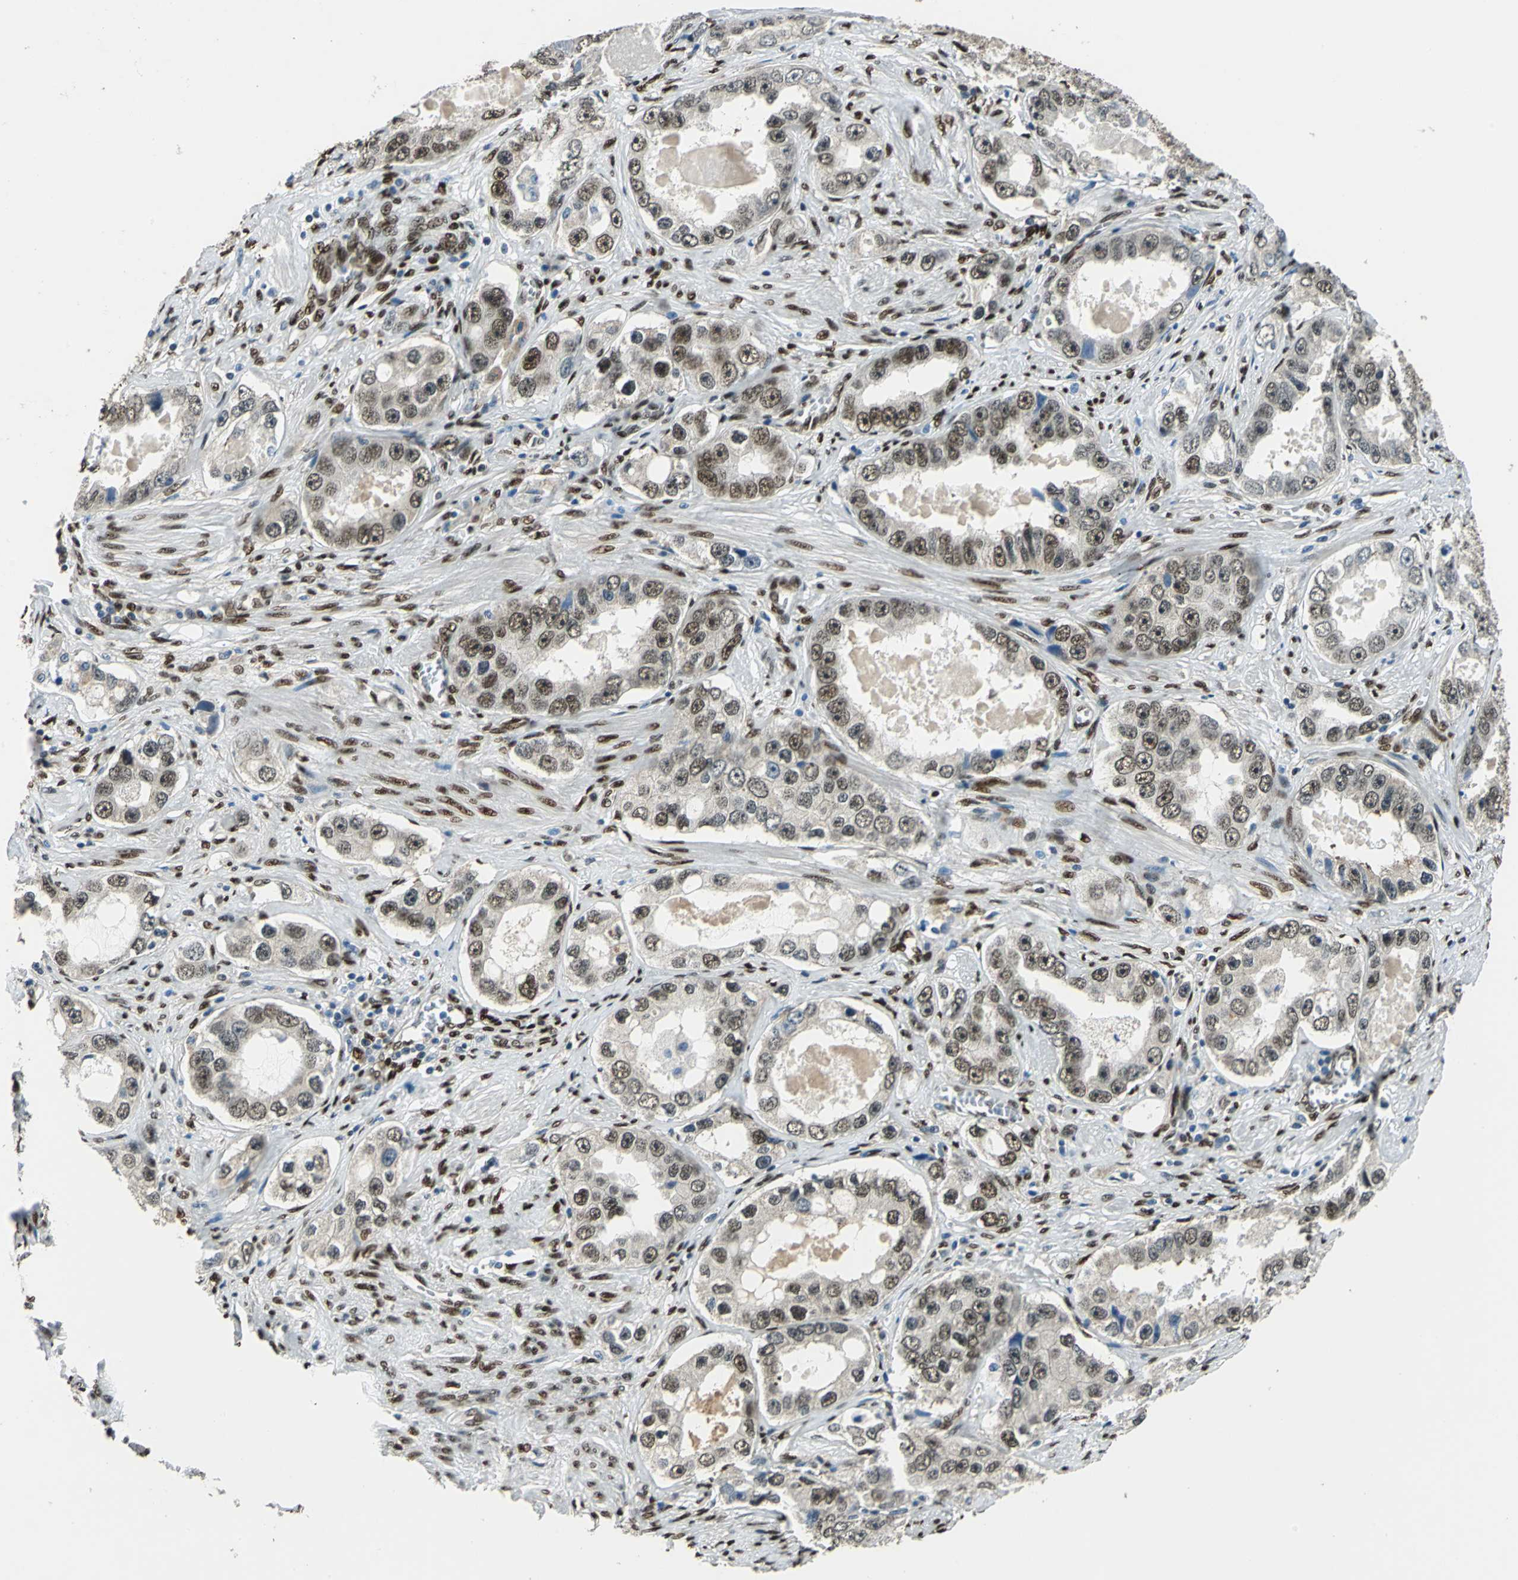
{"staining": {"intensity": "moderate", "quantity": ">75%", "location": "nuclear"}, "tissue": "prostate cancer", "cell_type": "Tumor cells", "image_type": "cancer", "snomed": [{"axis": "morphology", "description": "Adenocarcinoma, High grade"}, {"axis": "topography", "description": "Prostate"}], "caption": "Brown immunohistochemical staining in human prostate cancer (high-grade adenocarcinoma) displays moderate nuclear positivity in about >75% of tumor cells.", "gene": "NFIA", "patient": {"sex": "male", "age": 63}}